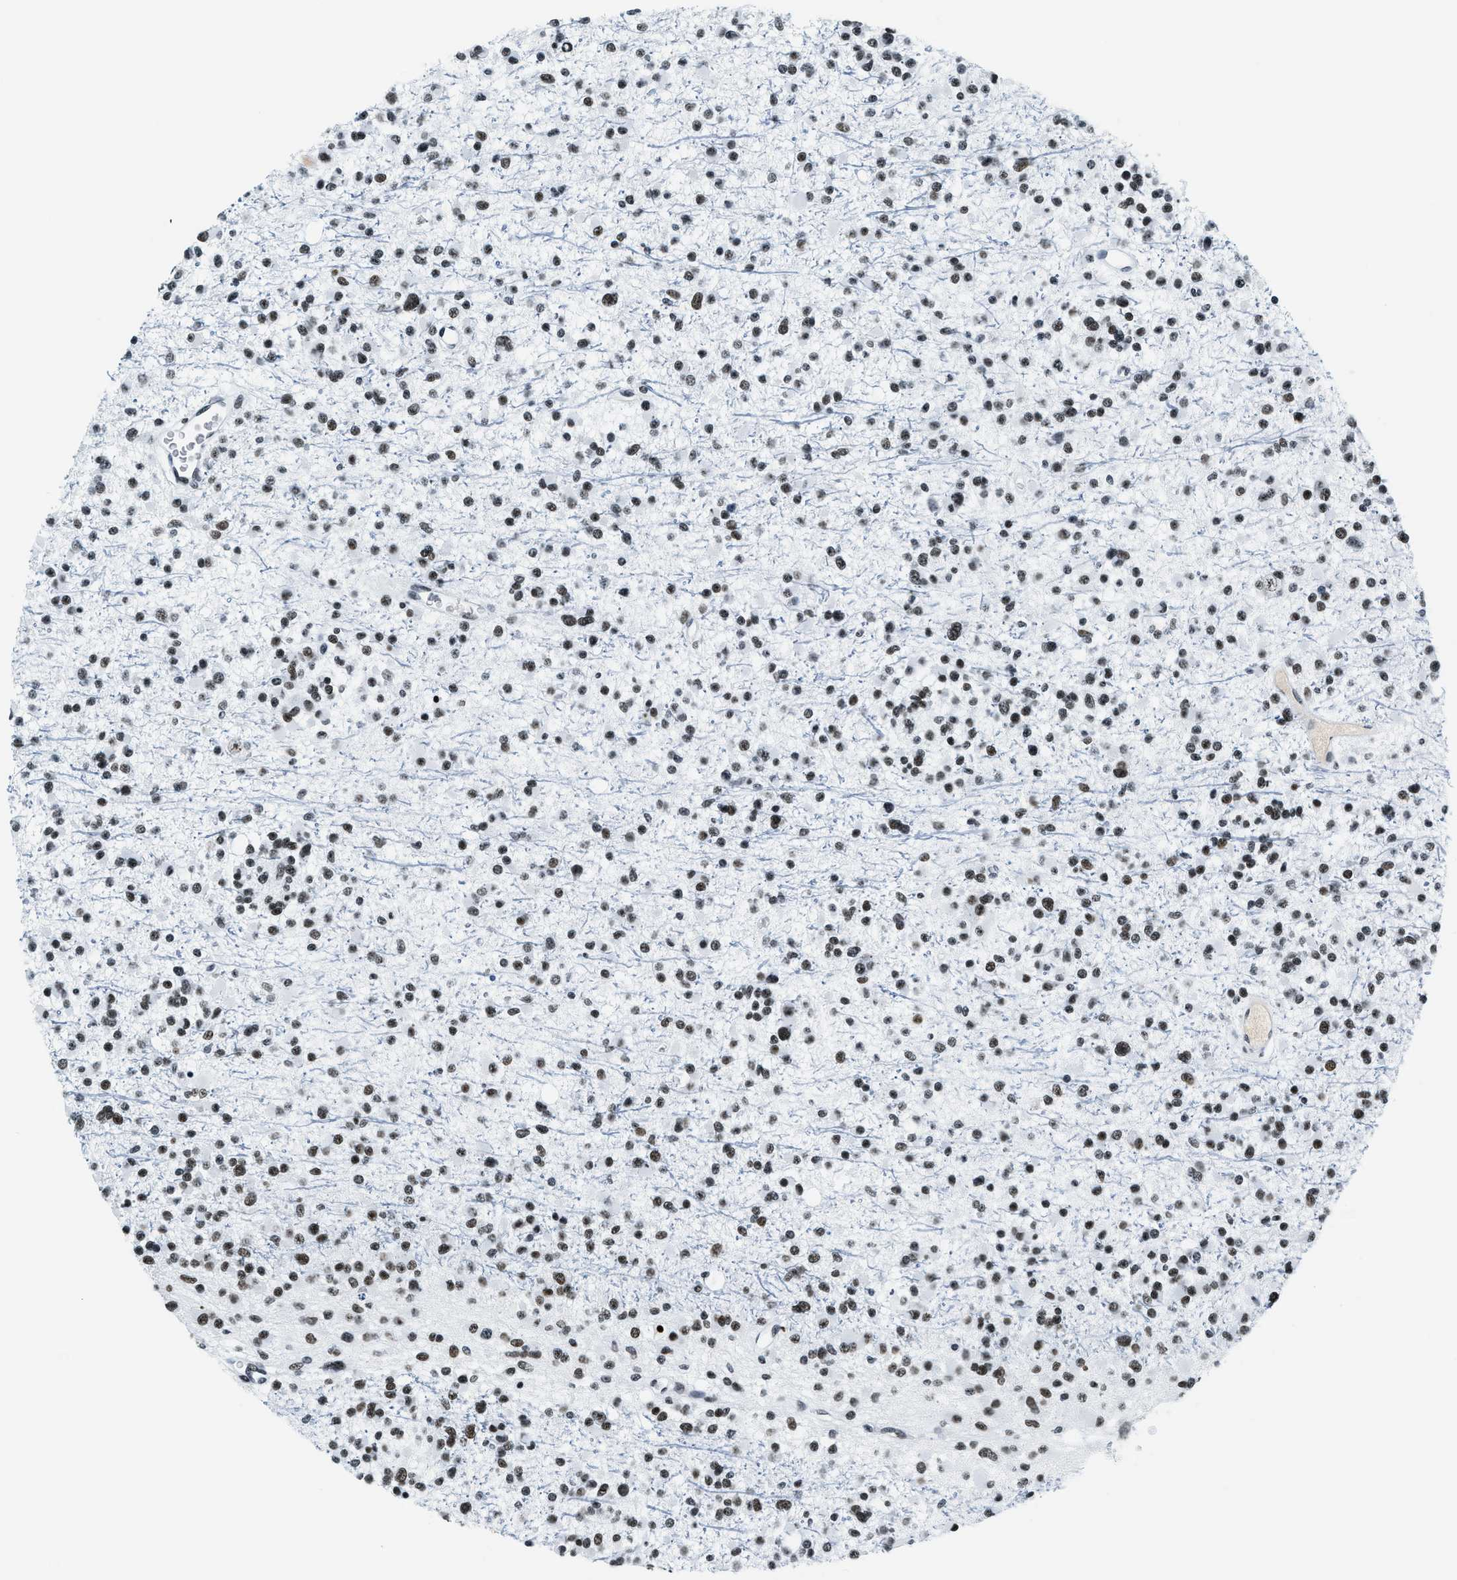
{"staining": {"intensity": "moderate", "quantity": ">75%", "location": "nuclear"}, "tissue": "glioma", "cell_type": "Tumor cells", "image_type": "cancer", "snomed": [{"axis": "morphology", "description": "Glioma, malignant, Low grade"}, {"axis": "topography", "description": "Brain"}], "caption": "Glioma stained for a protein (brown) exhibits moderate nuclear positive positivity in about >75% of tumor cells.", "gene": "TOP1", "patient": {"sex": "female", "age": 22}}